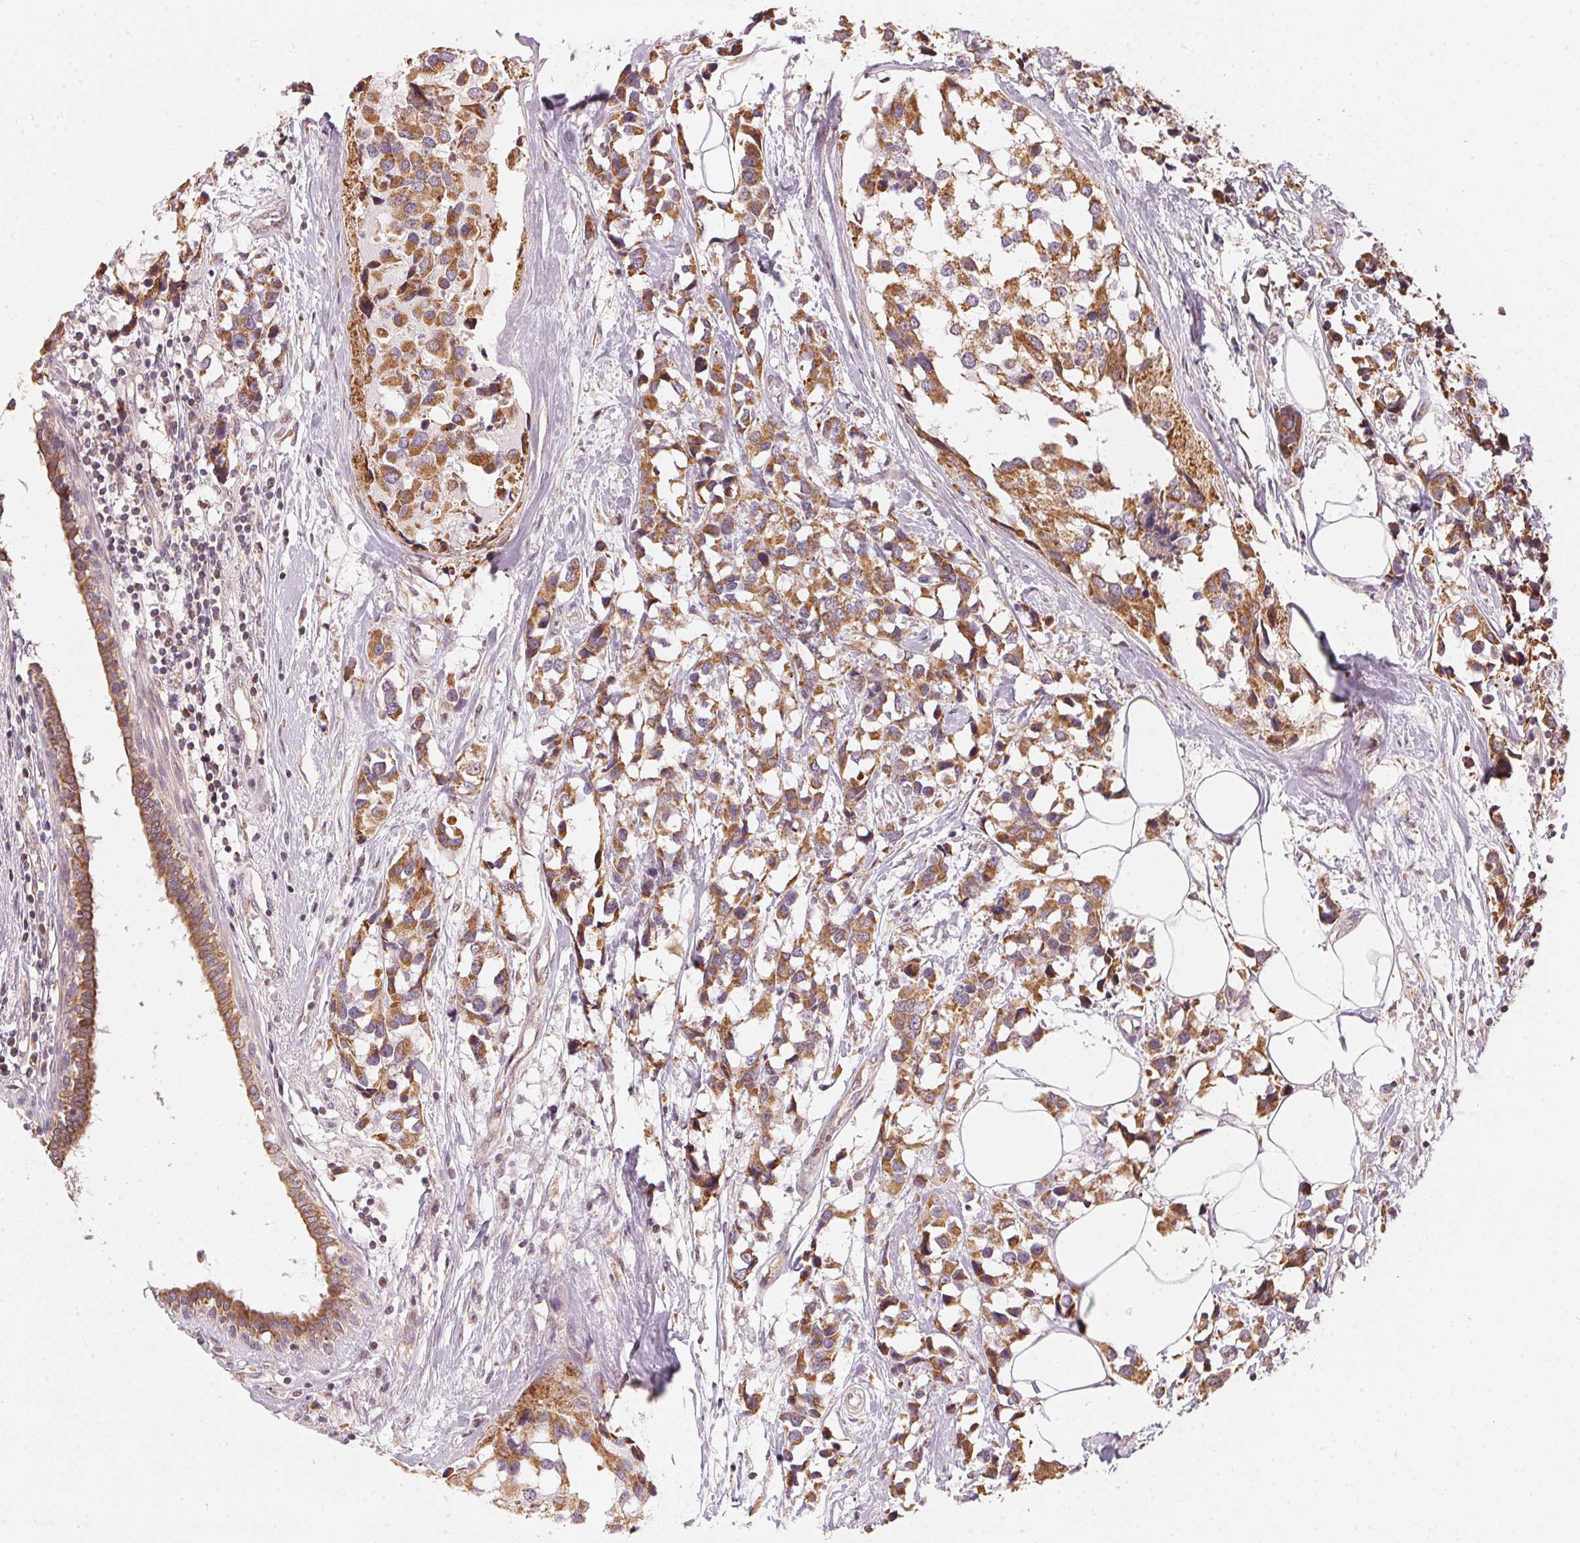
{"staining": {"intensity": "moderate", "quantity": ">75%", "location": "cytoplasmic/membranous"}, "tissue": "breast cancer", "cell_type": "Tumor cells", "image_type": "cancer", "snomed": [{"axis": "morphology", "description": "Lobular carcinoma"}, {"axis": "topography", "description": "Breast"}], "caption": "Immunohistochemistry (IHC) histopathology image of human breast cancer (lobular carcinoma) stained for a protein (brown), which exhibits medium levels of moderate cytoplasmic/membranous staining in approximately >75% of tumor cells.", "gene": "MATCAP1", "patient": {"sex": "female", "age": 59}}